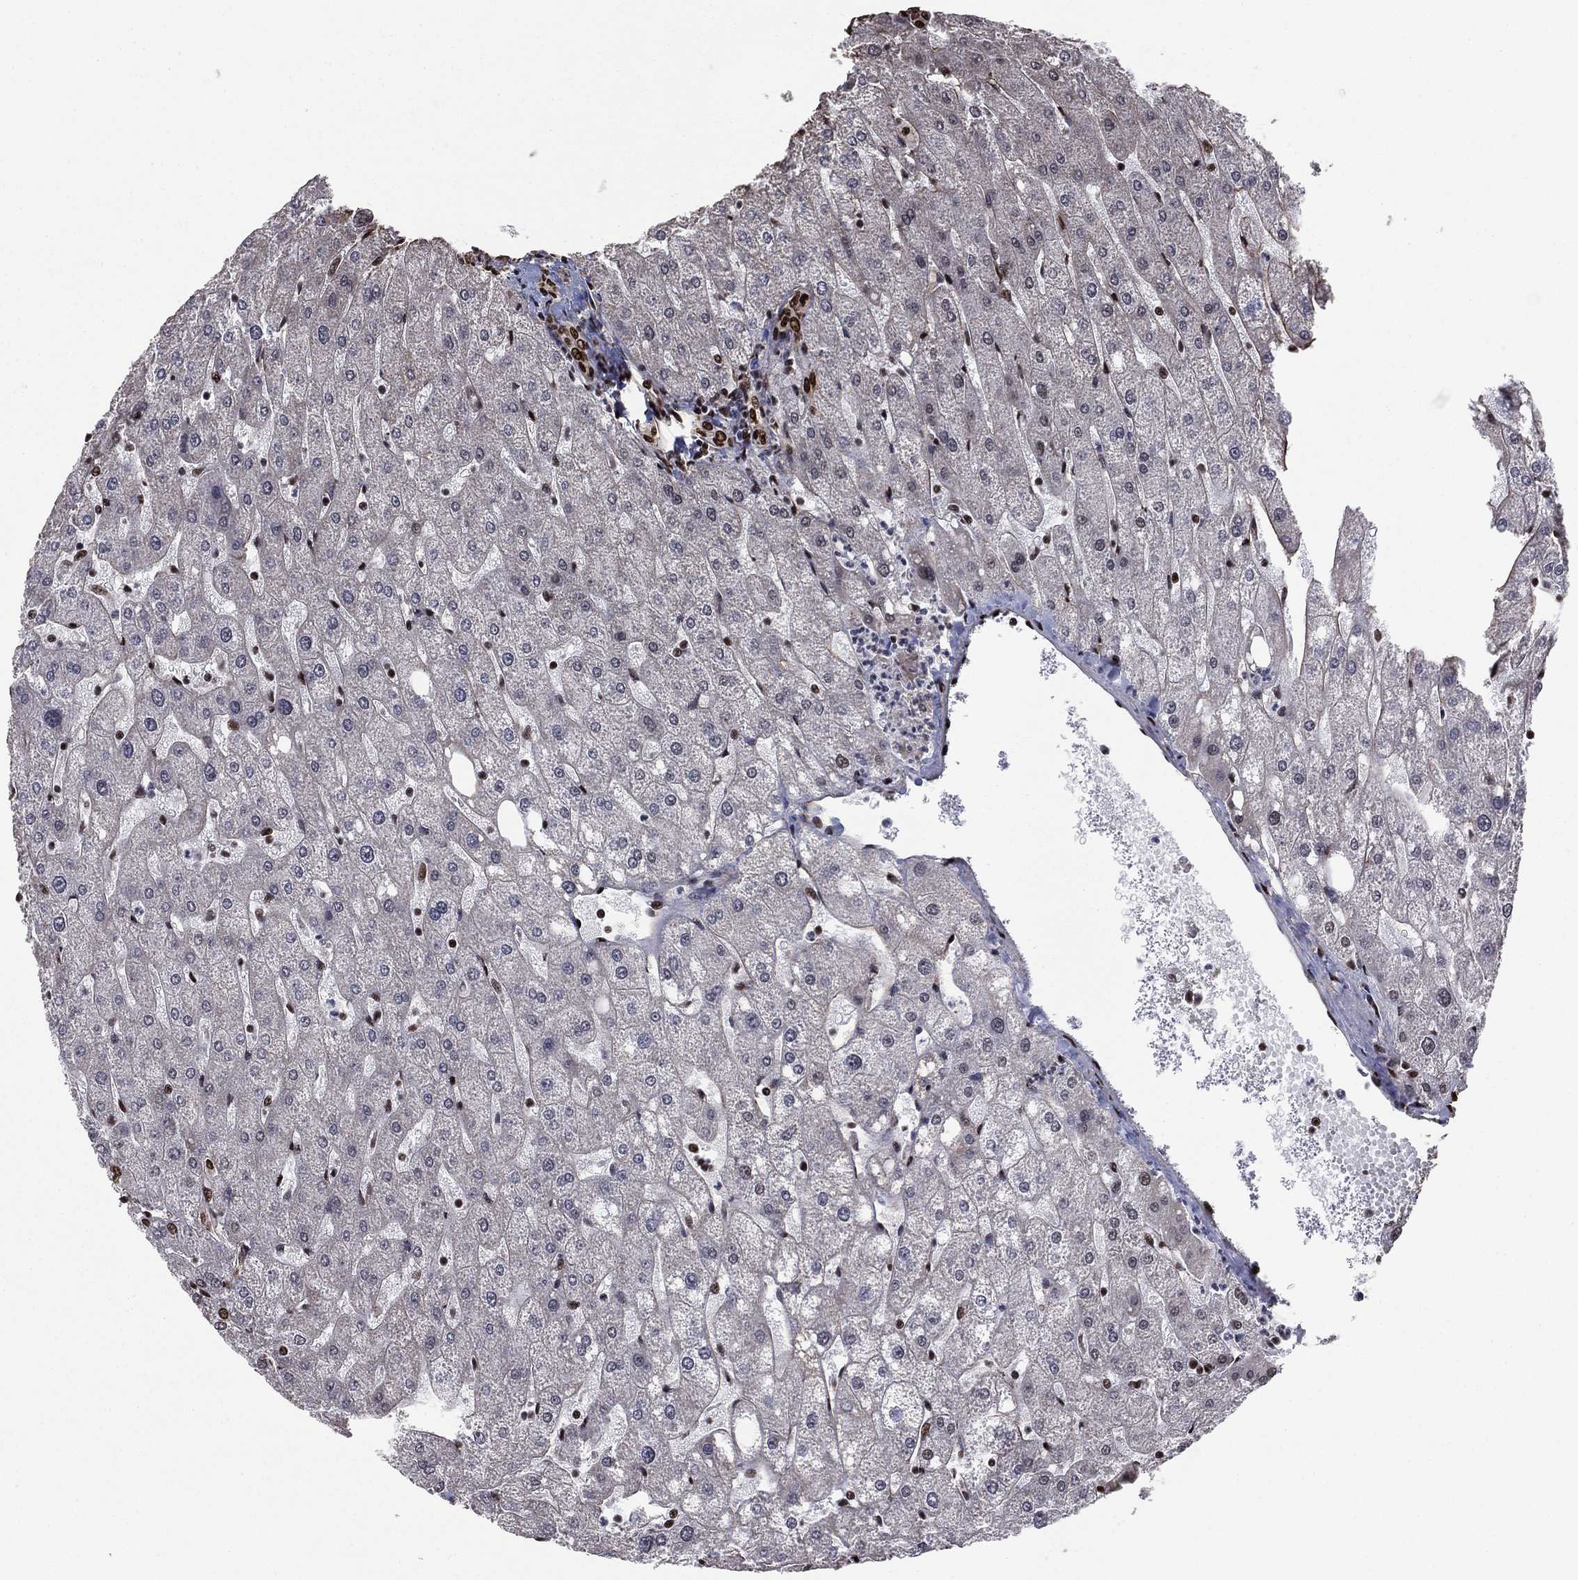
{"staining": {"intensity": "moderate", "quantity": ">75%", "location": "nuclear"}, "tissue": "liver", "cell_type": "Cholangiocytes", "image_type": "normal", "snomed": [{"axis": "morphology", "description": "Normal tissue, NOS"}, {"axis": "topography", "description": "Liver"}], "caption": "Cholangiocytes reveal moderate nuclear staining in approximately >75% of cells in unremarkable liver.", "gene": "TP53BP1", "patient": {"sex": "male", "age": 67}}